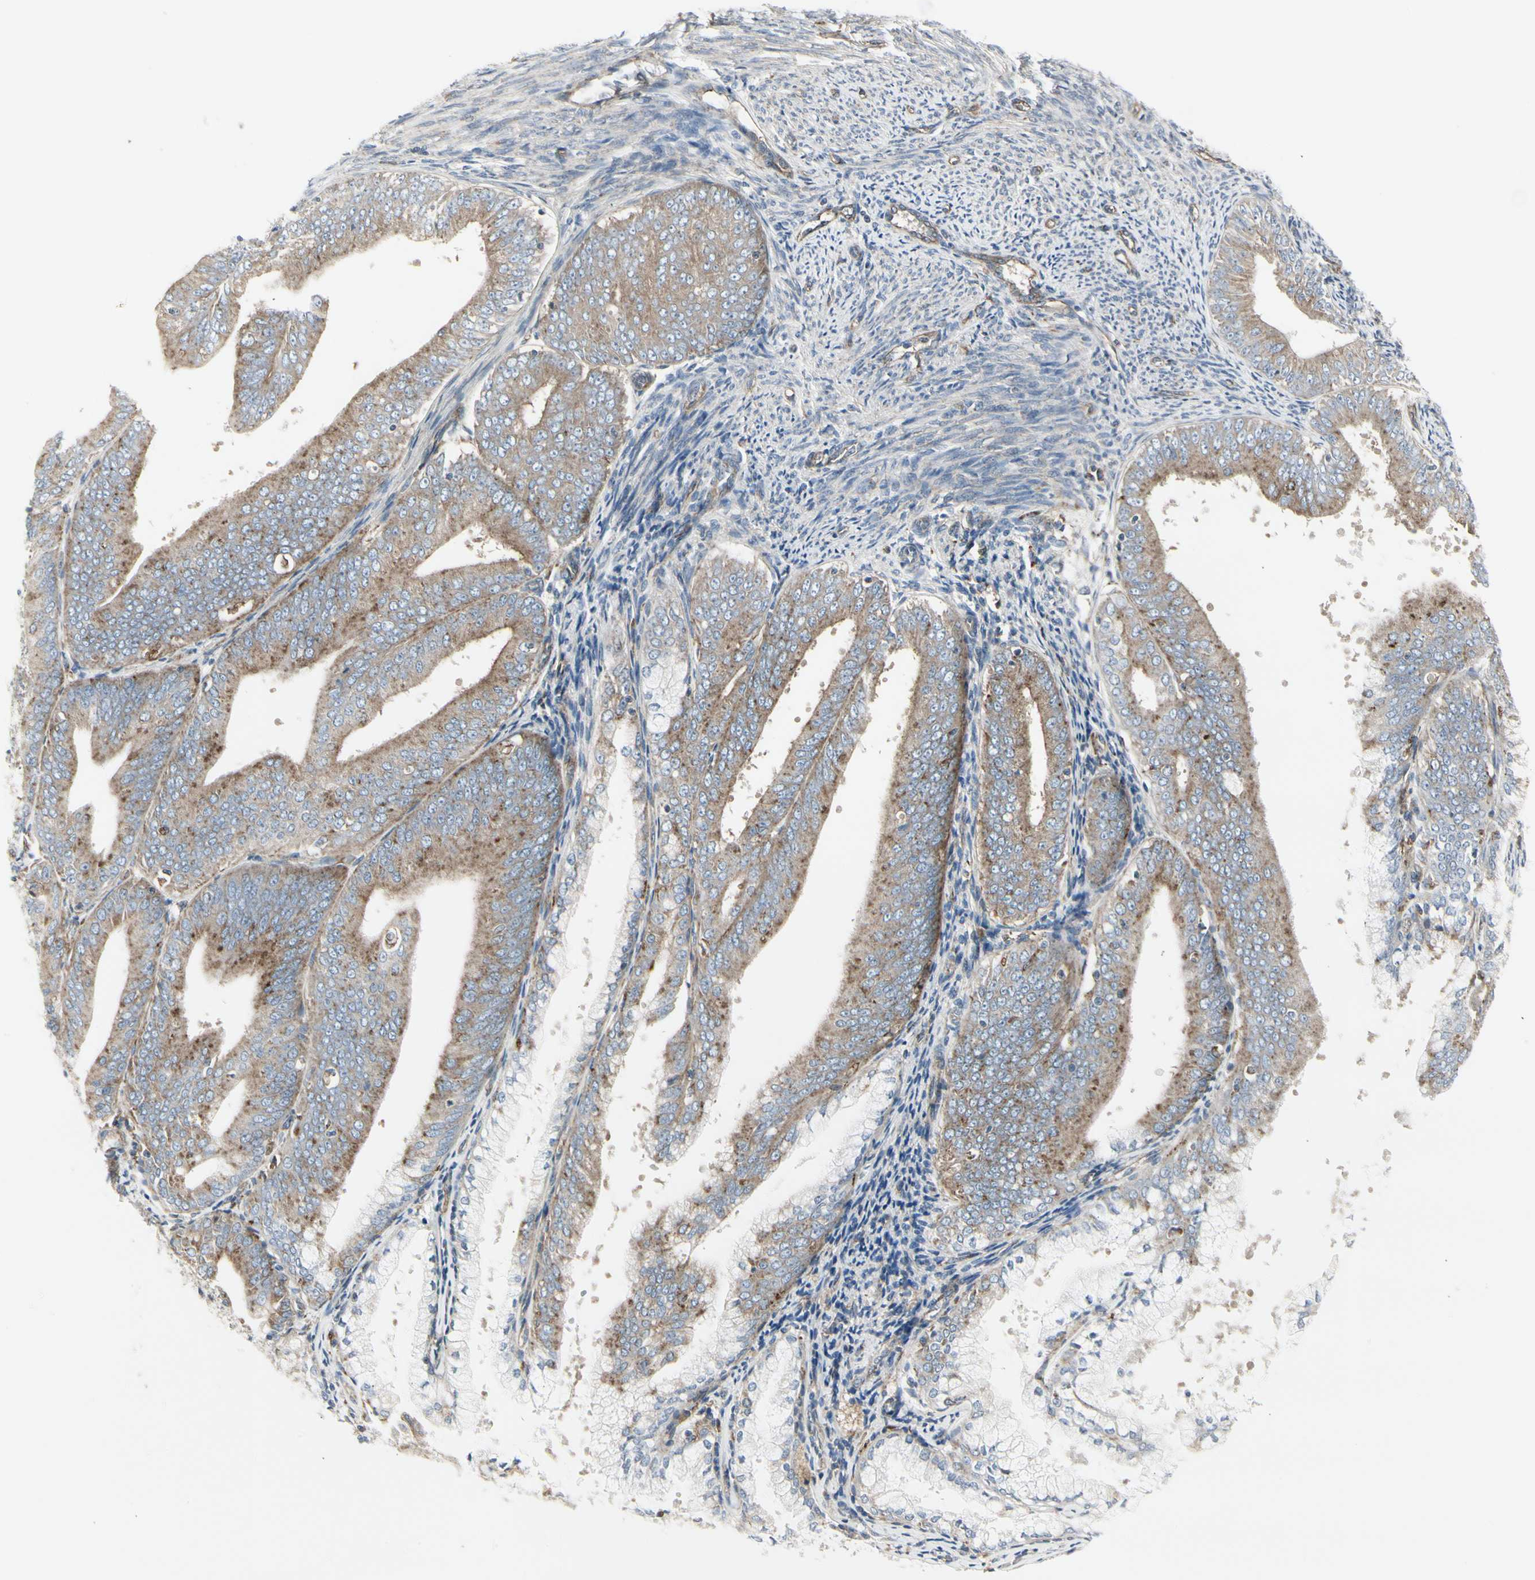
{"staining": {"intensity": "moderate", "quantity": ">75%", "location": "cytoplasmic/membranous"}, "tissue": "endometrial cancer", "cell_type": "Tumor cells", "image_type": "cancer", "snomed": [{"axis": "morphology", "description": "Adenocarcinoma, NOS"}, {"axis": "topography", "description": "Endometrium"}], "caption": "This photomicrograph exhibits immunohistochemistry staining of endometrial cancer (adenocarcinoma), with medium moderate cytoplasmic/membranous expression in about >75% of tumor cells.", "gene": "ATP6V1B2", "patient": {"sex": "female", "age": 63}}